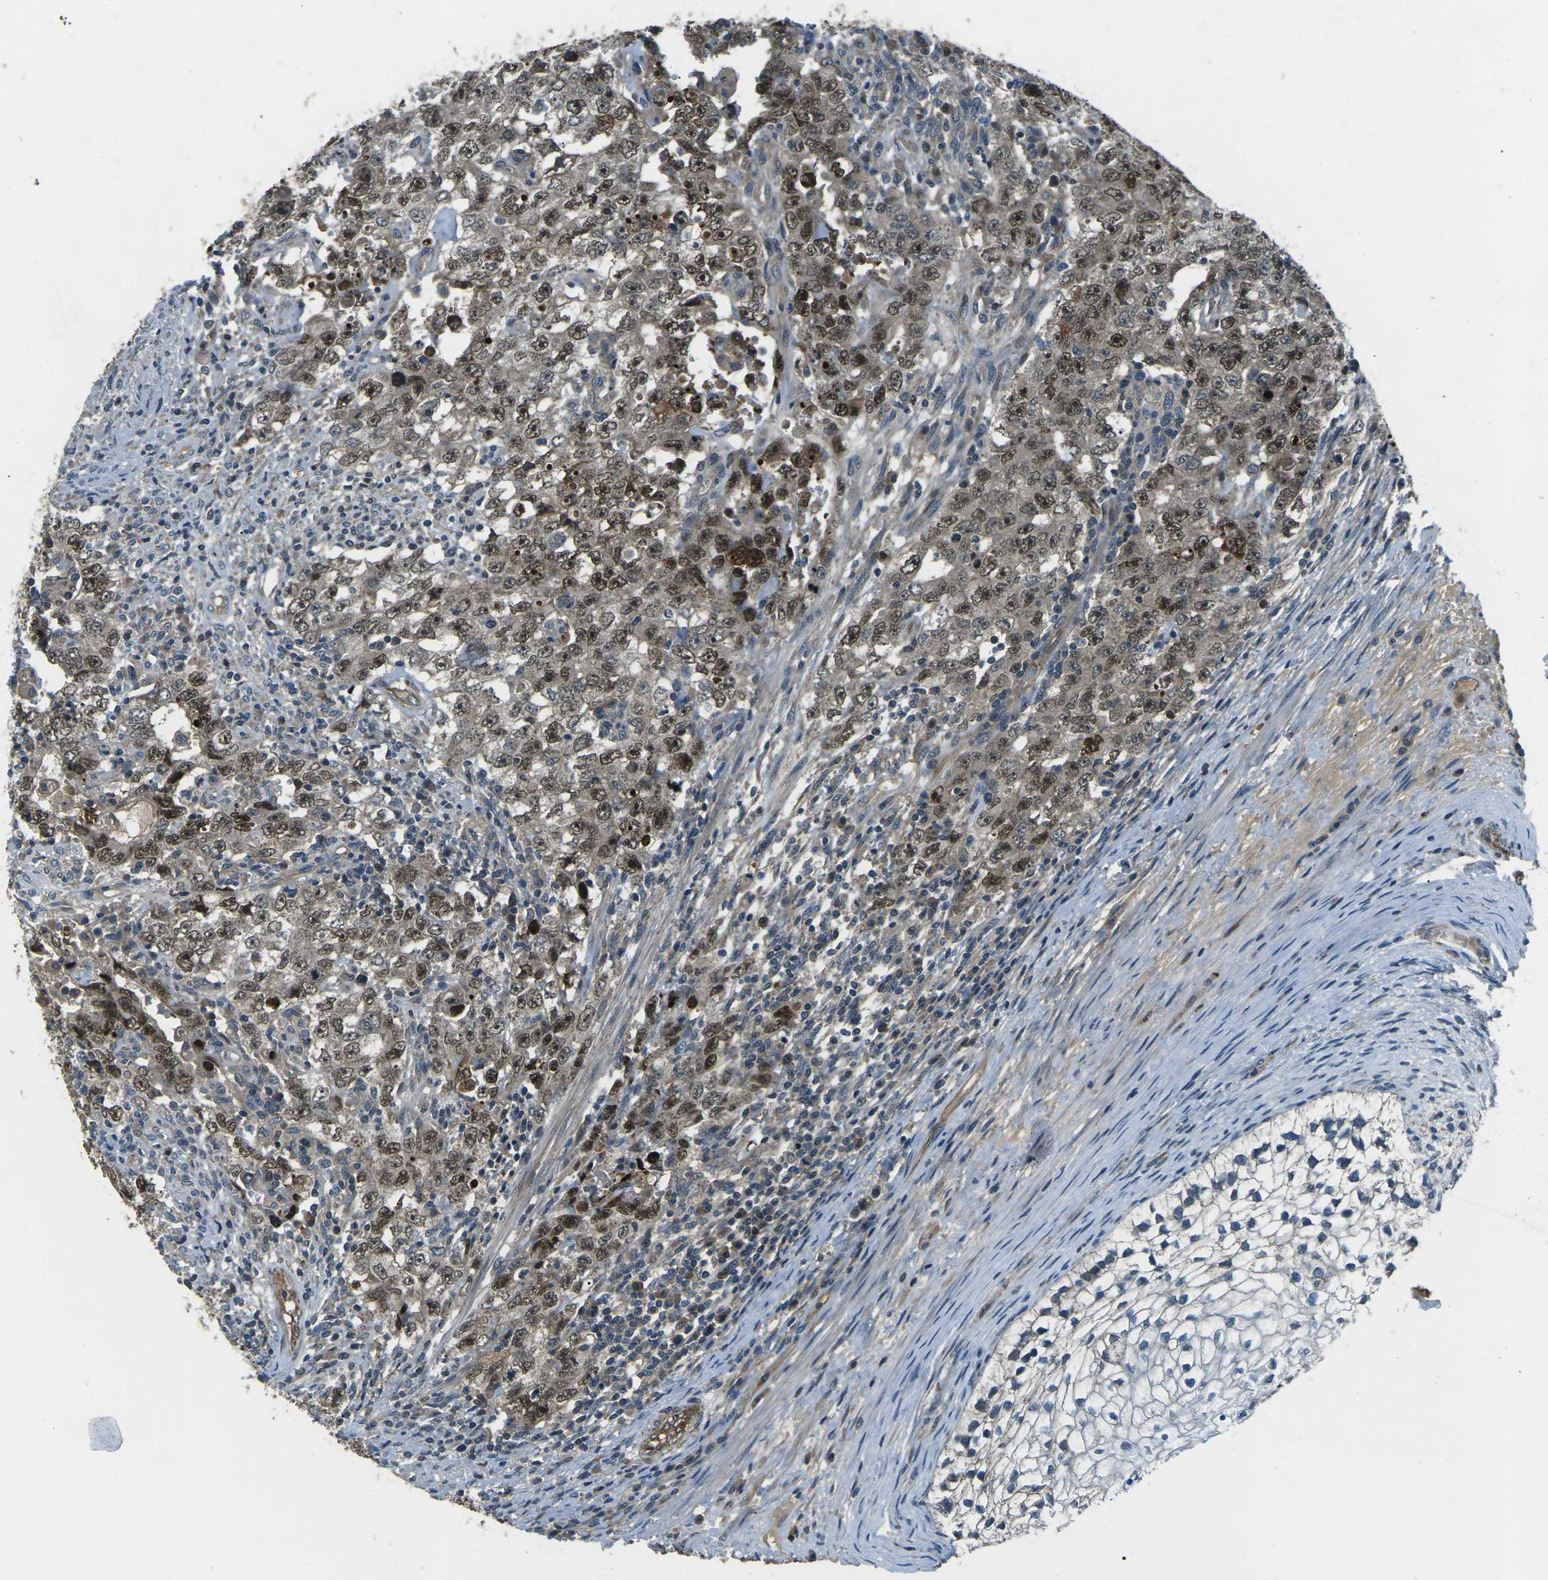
{"staining": {"intensity": "moderate", "quantity": ">75%", "location": "cytoplasmic/membranous"}, "tissue": "testis cancer", "cell_type": "Tumor cells", "image_type": "cancer", "snomed": [{"axis": "morphology", "description": "Carcinoma, Embryonal, NOS"}, {"axis": "topography", "description": "Testis"}], "caption": "An immunohistochemistry micrograph of neoplastic tissue is shown. Protein staining in brown highlights moderate cytoplasmic/membranous positivity in testis cancer within tumor cells.", "gene": "AFAP1", "patient": {"sex": "male", "age": 26}}